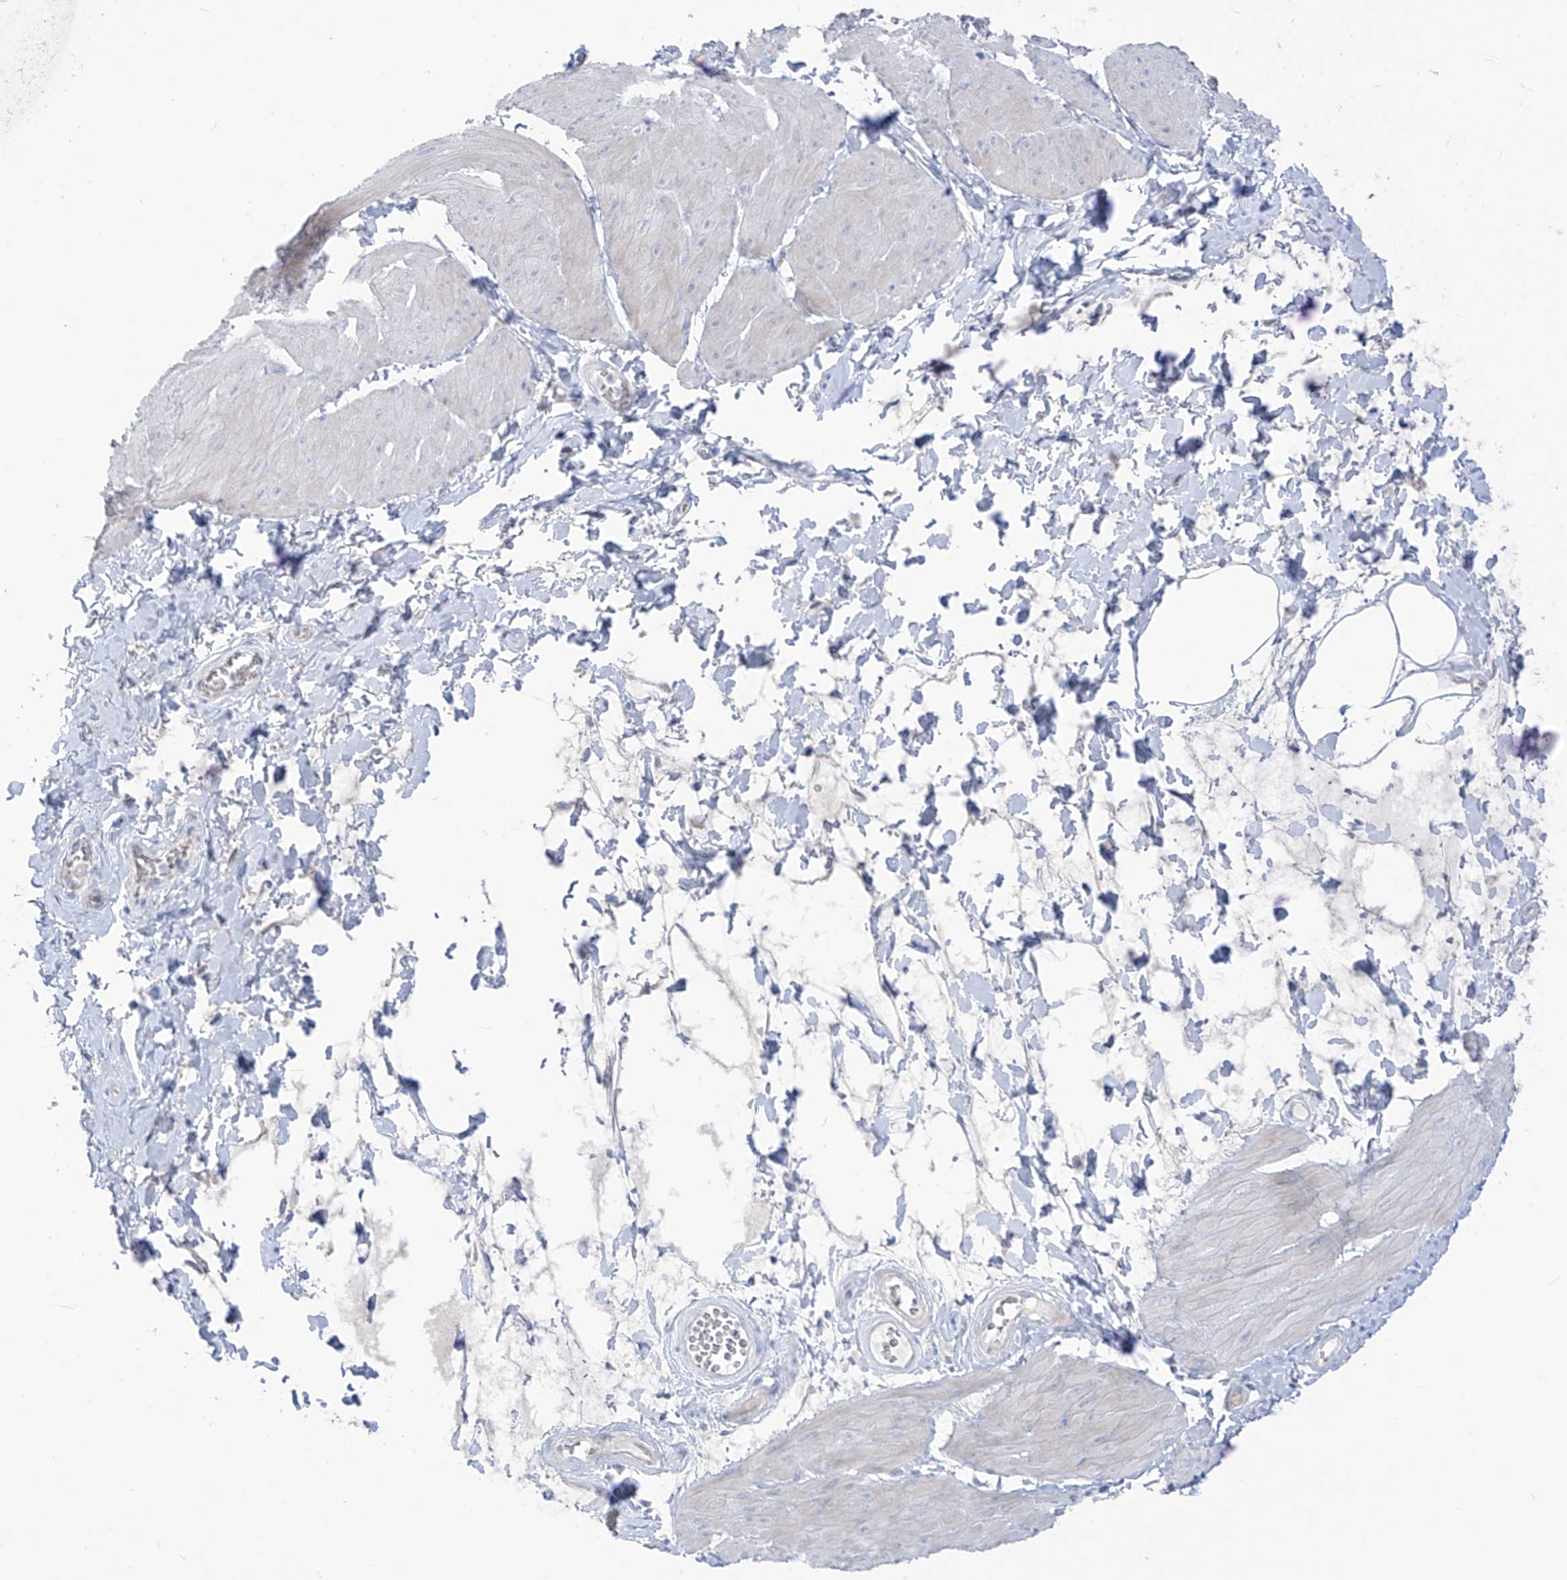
{"staining": {"intensity": "negative", "quantity": "none", "location": "none"}, "tissue": "smooth muscle", "cell_type": "Smooth muscle cells", "image_type": "normal", "snomed": [{"axis": "morphology", "description": "Urothelial carcinoma, High grade"}, {"axis": "topography", "description": "Urinary bladder"}], "caption": "Immunohistochemistry (IHC) histopathology image of benign smooth muscle: human smooth muscle stained with DAB shows no significant protein expression in smooth muscle cells. The staining is performed using DAB (3,3'-diaminobenzidine) brown chromogen with nuclei counter-stained in using hematoxylin.", "gene": "ASPRV1", "patient": {"sex": "male", "age": 46}}